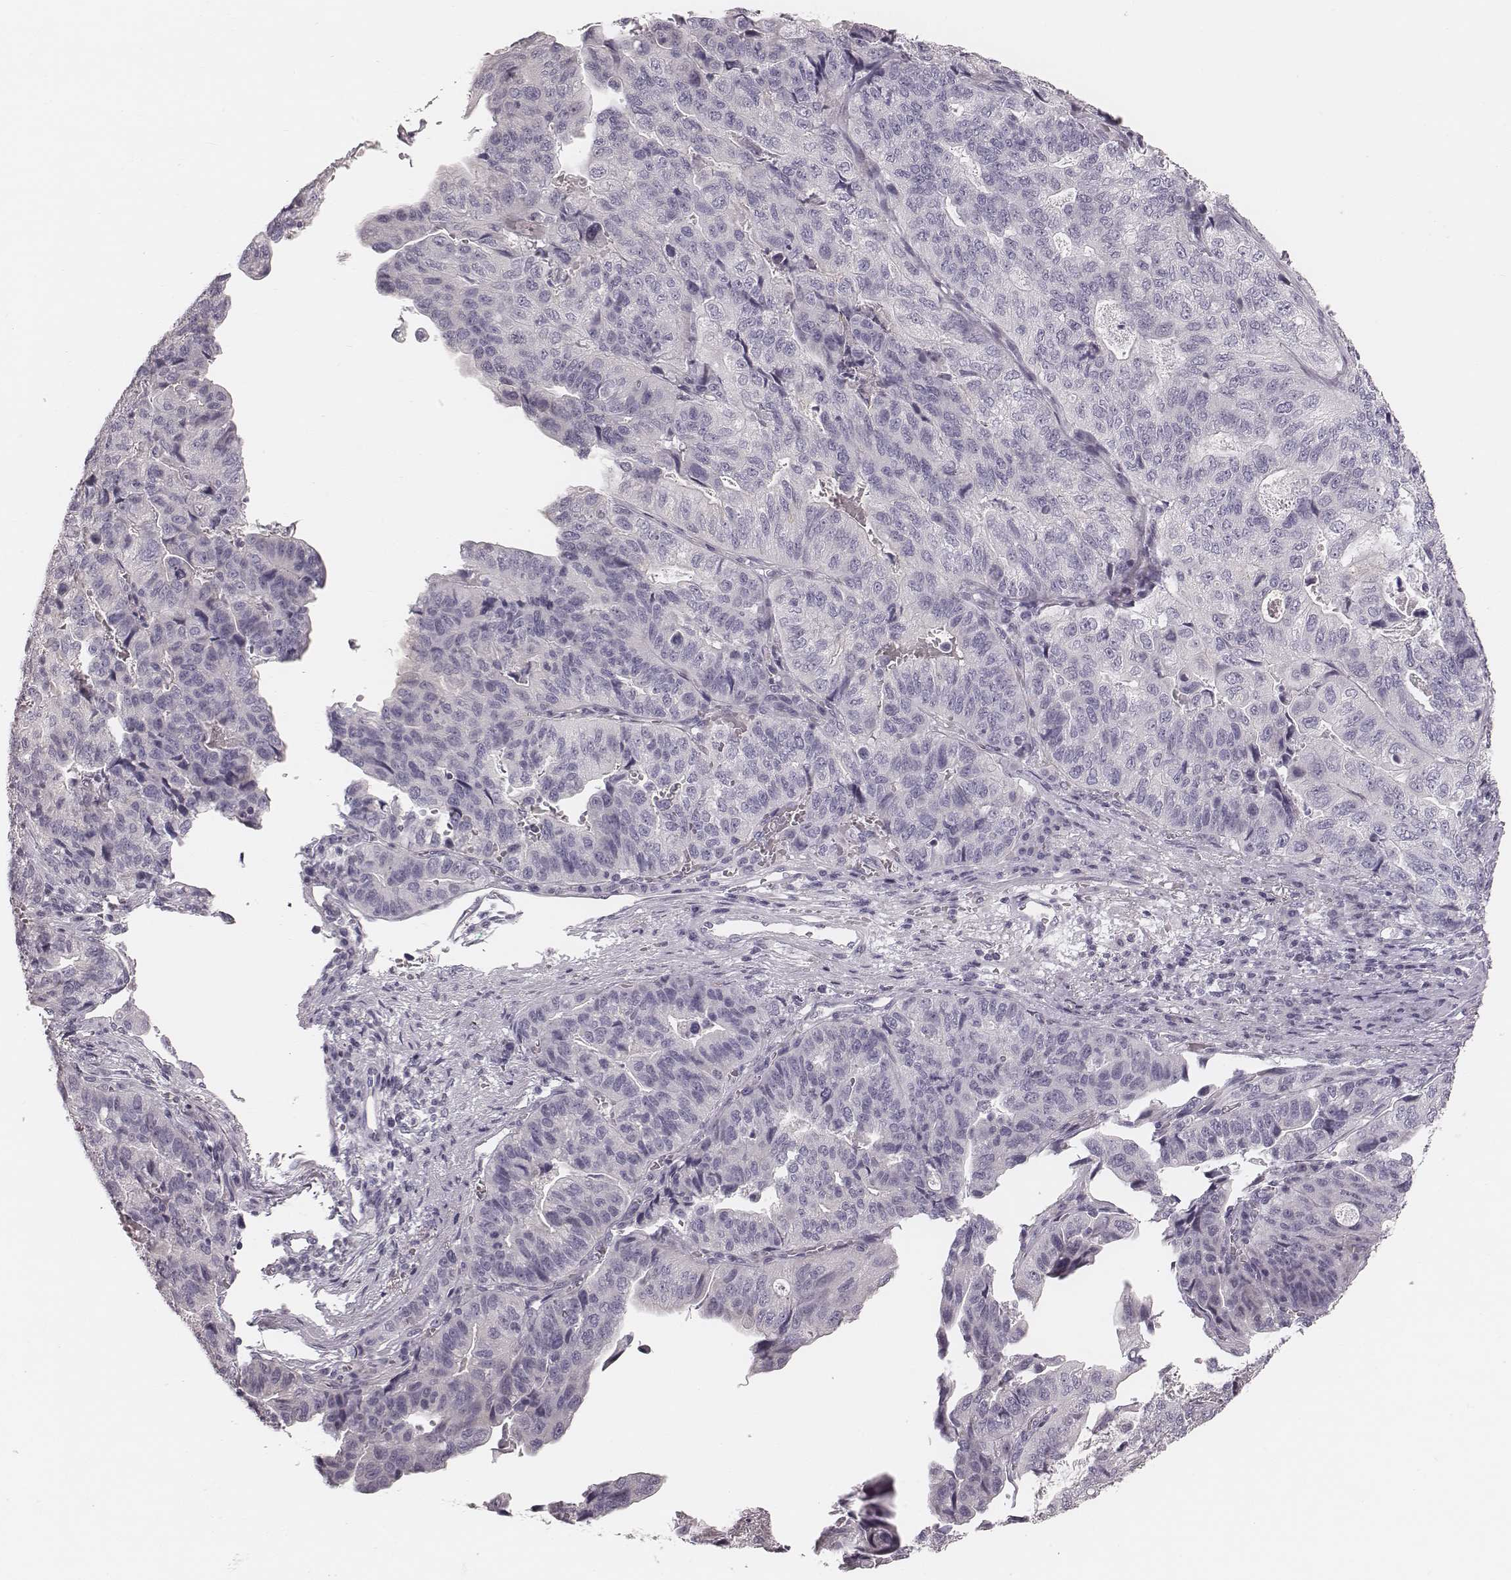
{"staining": {"intensity": "negative", "quantity": "none", "location": "none"}, "tissue": "stomach cancer", "cell_type": "Tumor cells", "image_type": "cancer", "snomed": [{"axis": "morphology", "description": "Adenocarcinoma, NOS"}, {"axis": "topography", "description": "Stomach, upper"}], "caption": "Adenocarcinoma (stomach) was stained to show a protein in brown. There is no significant positivity in tumor cells.", "gene": "SPA17", "patient": {"sex": "female", "age": 67}}